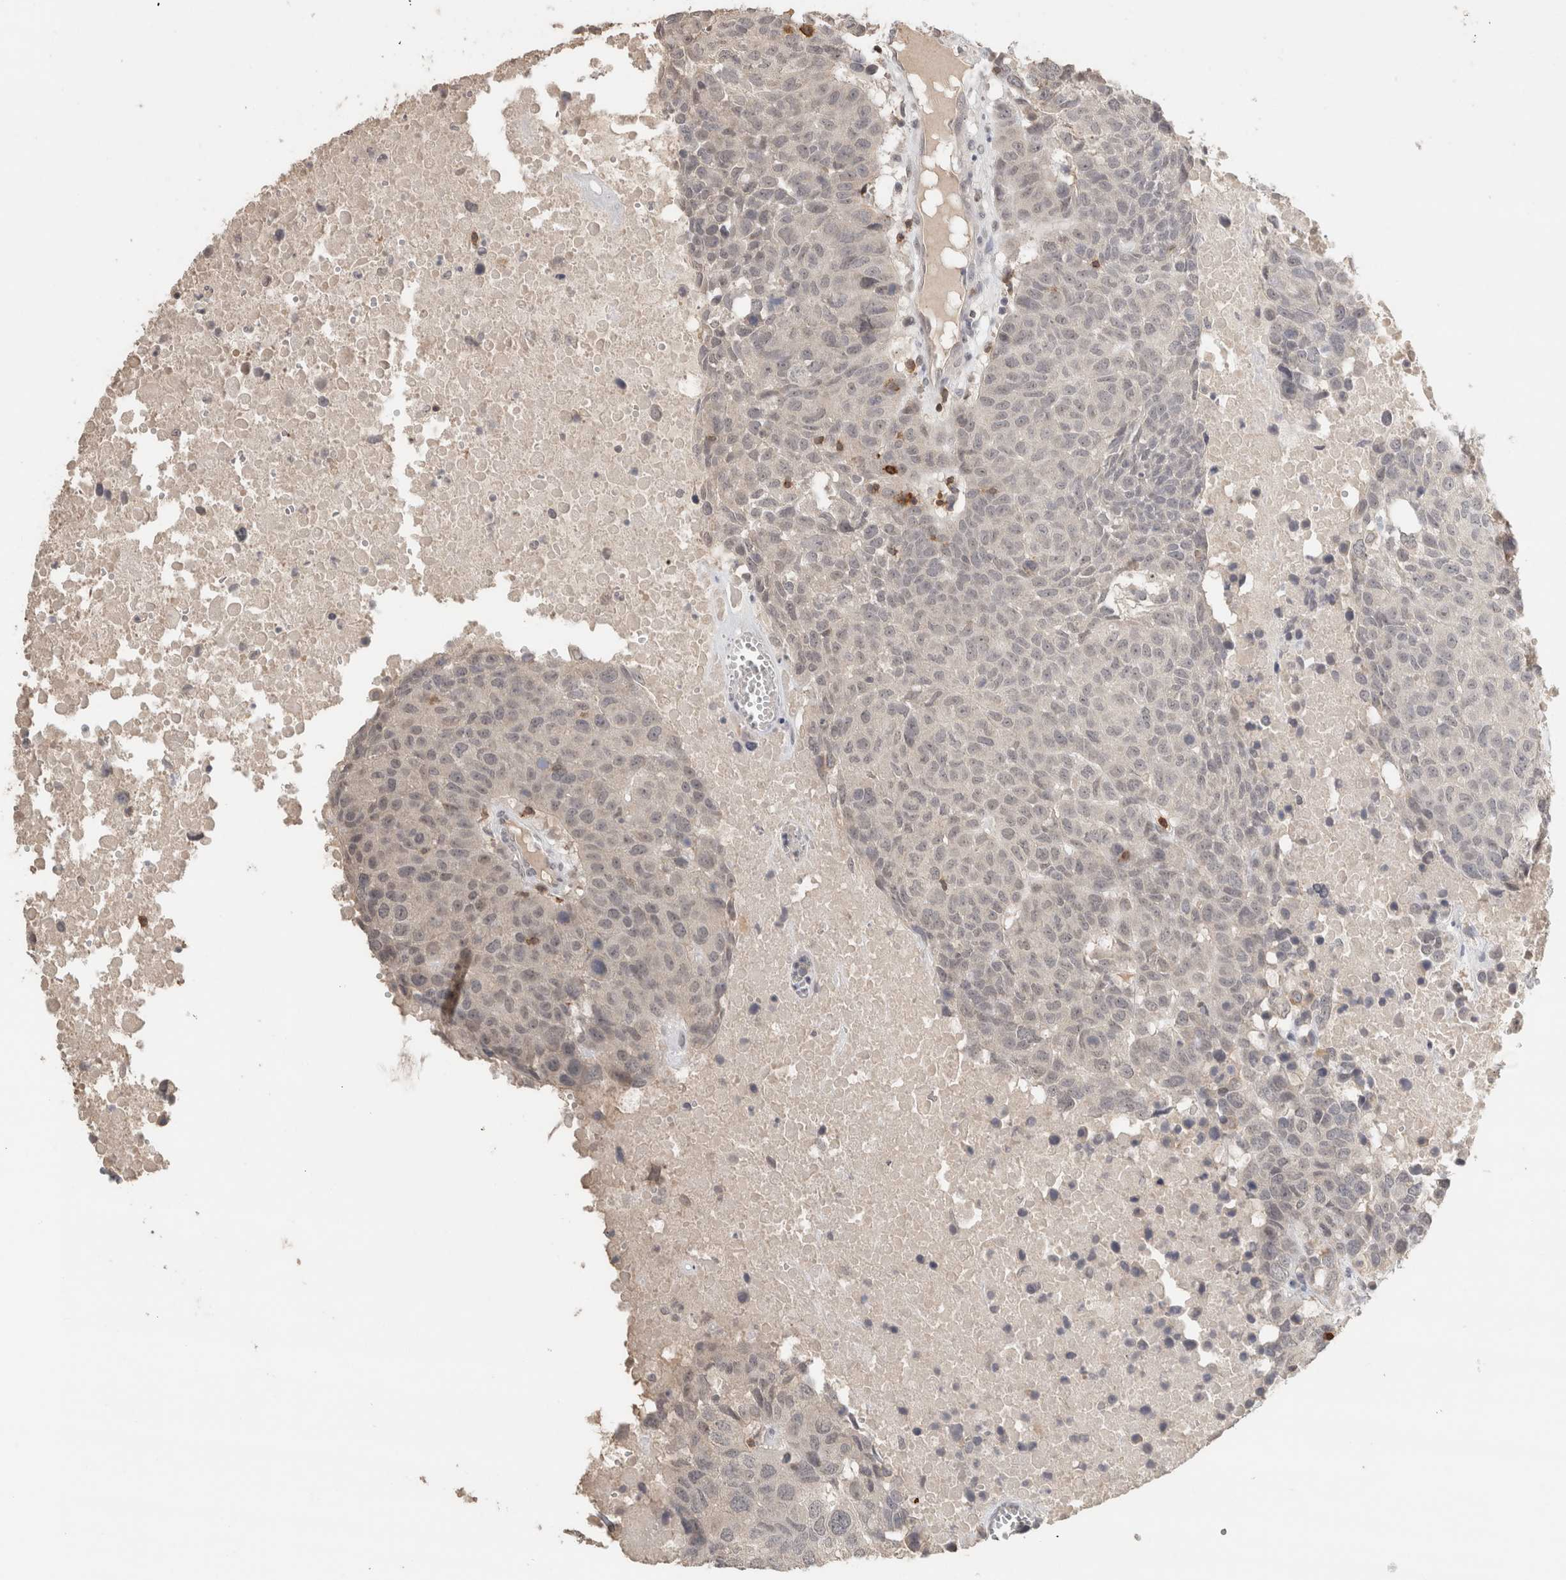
{"staining": {"intensity": "negative", "quantity": "none", "location": "none"}, "tissue": "head and neck cancer", "cell_type": "Tumor cells", "image_type": "cancer", "snomed": [{"axis": "morphology", "description": "Squamous cell carcinoma, NOS"}, {"axis": "topography", "description": "Head-Neck"}], "caption": "High magnification brightfield microscopy of head and neck cancer (squamous cell carcinoma) stained with DAB (3,3'-diaminobenzidine) (brown) and counterstained with hematoxylin (blue): tumor cells show no significant expression.", "gene": "TRAT1", "patient": {"sex": "male", "age": 66}}